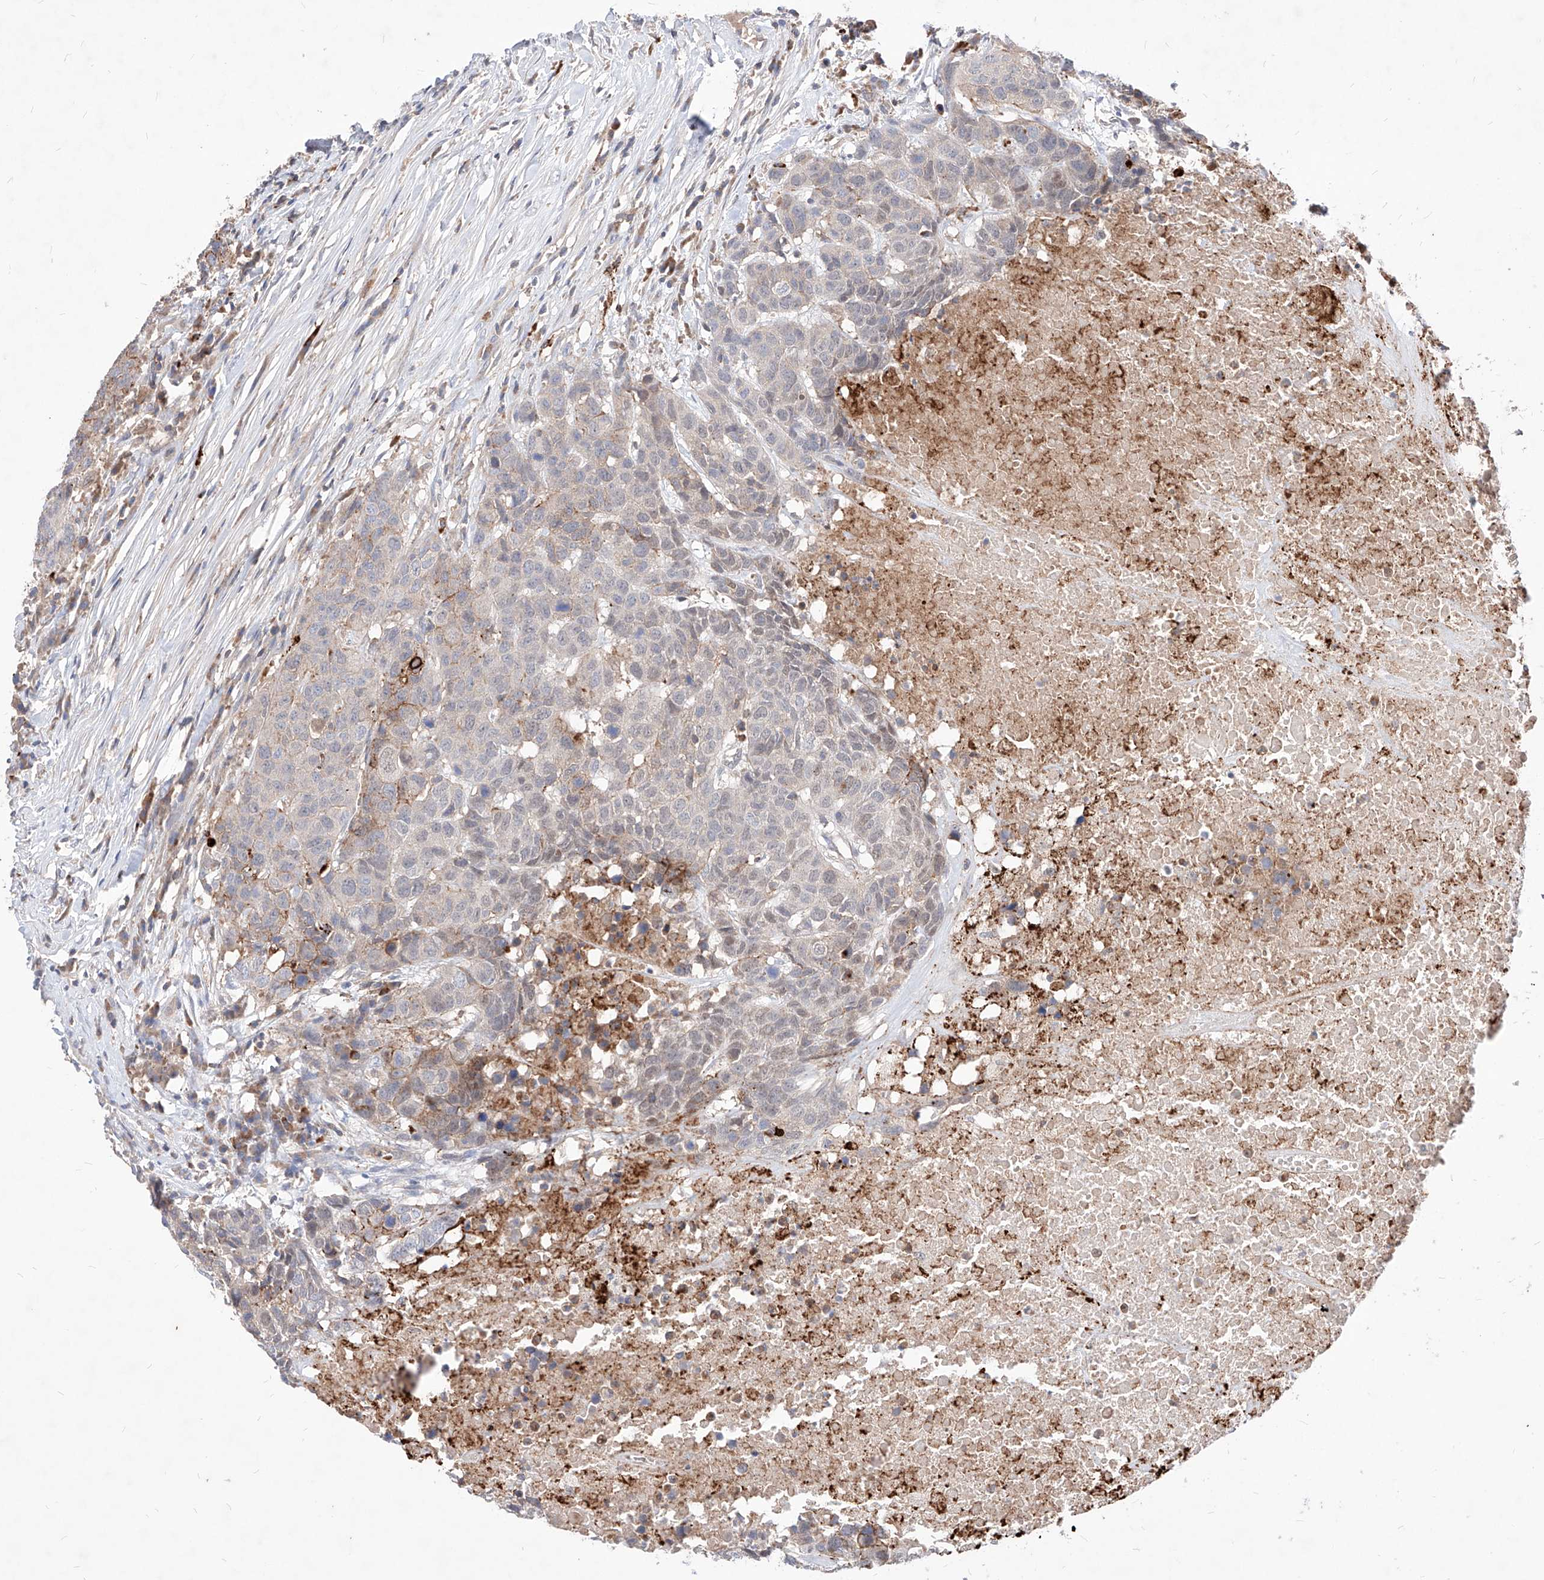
{"staining": {"intensity": "weak", "quantity": "<25%", "location": "cytoplasmic/membranous"}, "tissue": "head and neck cancer", "cell_type": "Tumor cells", "image_type": "cancer", "snomed": [{"axis": "morphology", "description": "Squamous cell carcinoma, NOS"}, {"axis": "topography", "description": "Head-Neck"}], "caption": "This is an IHC micrograph of human head and neck squamous cell carcinoma. There is no positivity in tumor cells.", "gene": "TSNAX", "patient": {"sex": "male", "age": 66}}